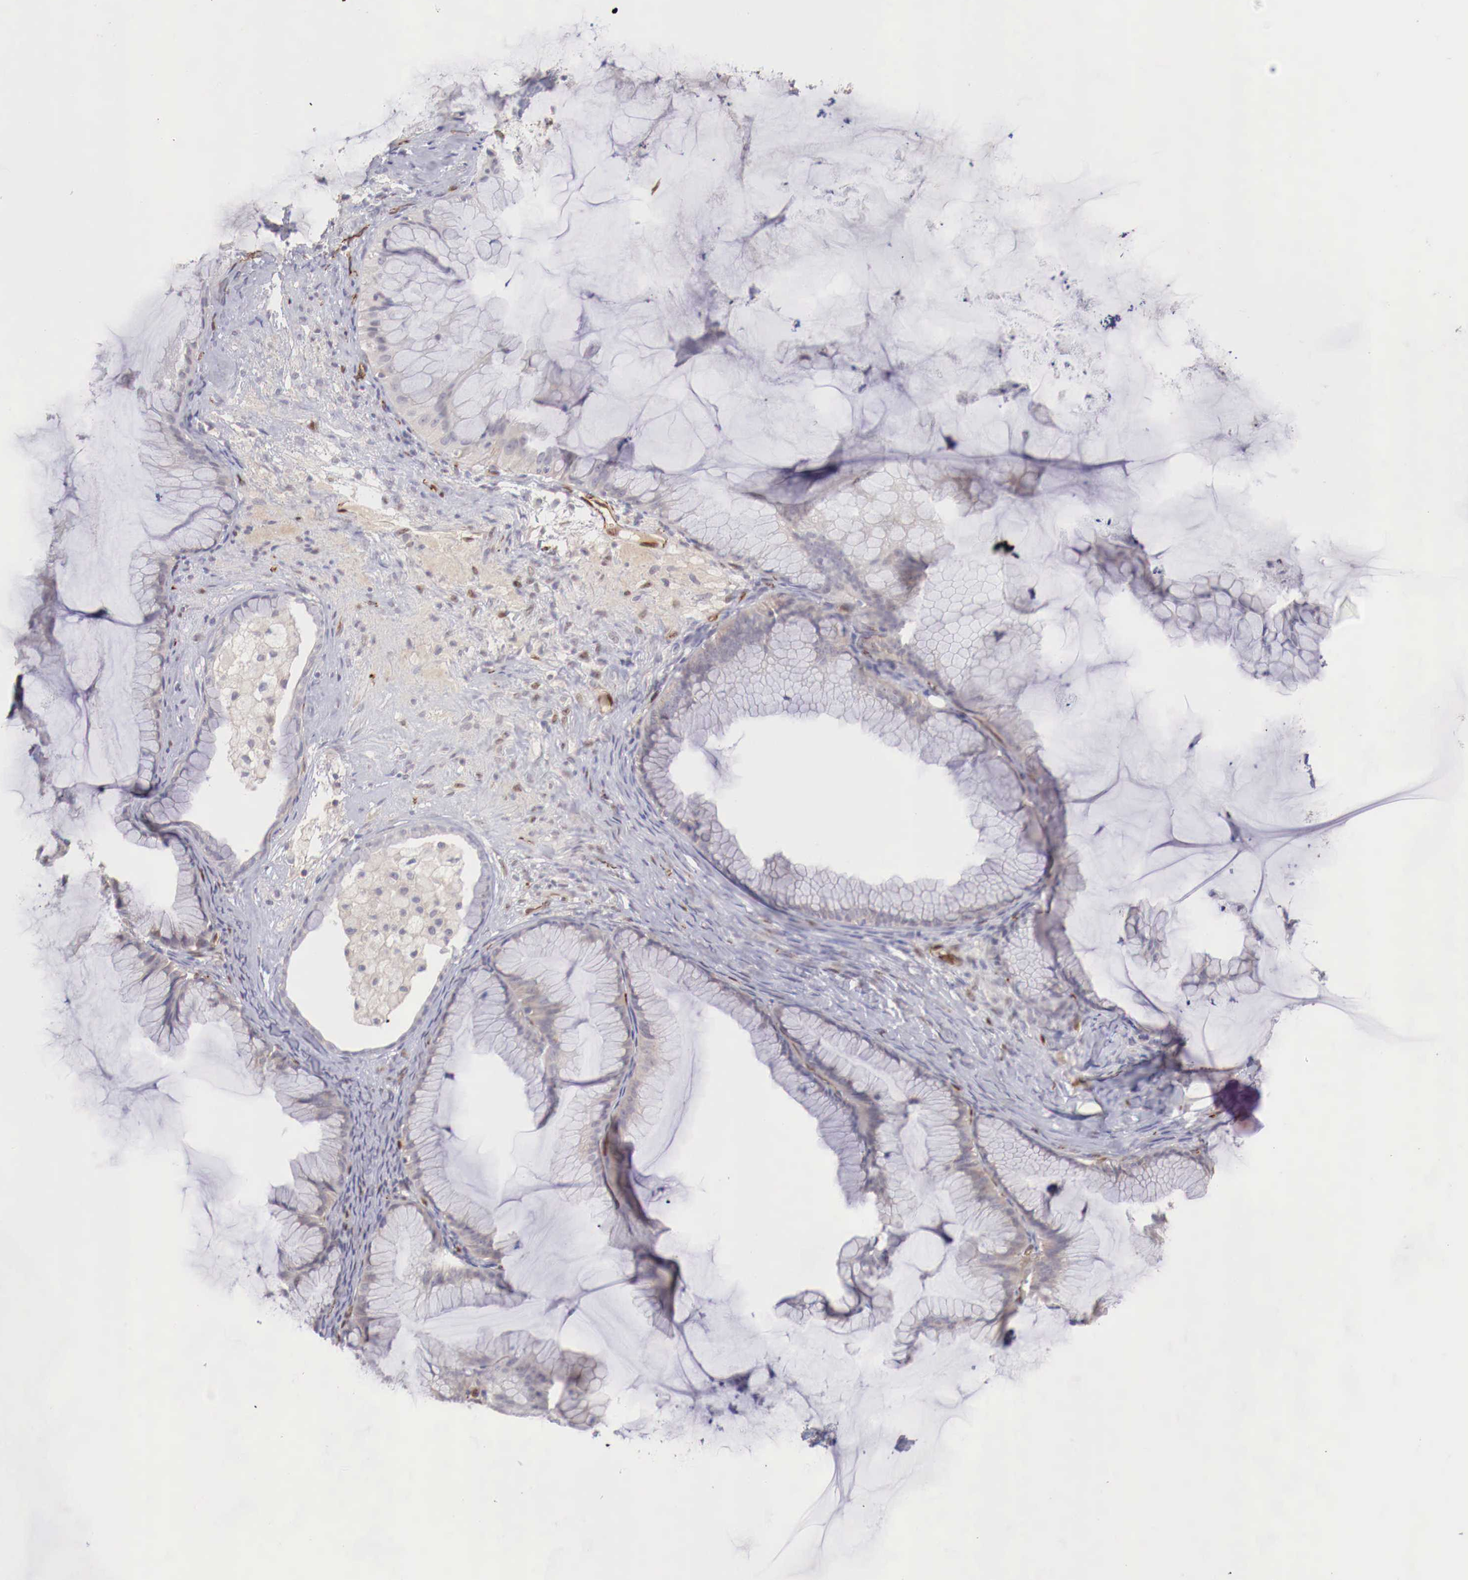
{"staining": {"intensity": "weak", "quantity": "25%-75%", "location": "cytoplasmic/membranous"}, "tissue": "ovarian cancer", "cell_type": "Tumor cells", "image_type": "cancer", "snomed": [{"axis": "morphology", "description": "Cystadenocarcinoma, mucinous, NOS"}, {"axis": "topography", "description": "Ovary"}], "caption": "A brown stain highlights weak cytoplasmic/membranous expression of a protein in ovarian mucinous cystadenocarcinoma tumor cells.", "gene": "WT1", "patient": {"sex": "female", "age": 41}}